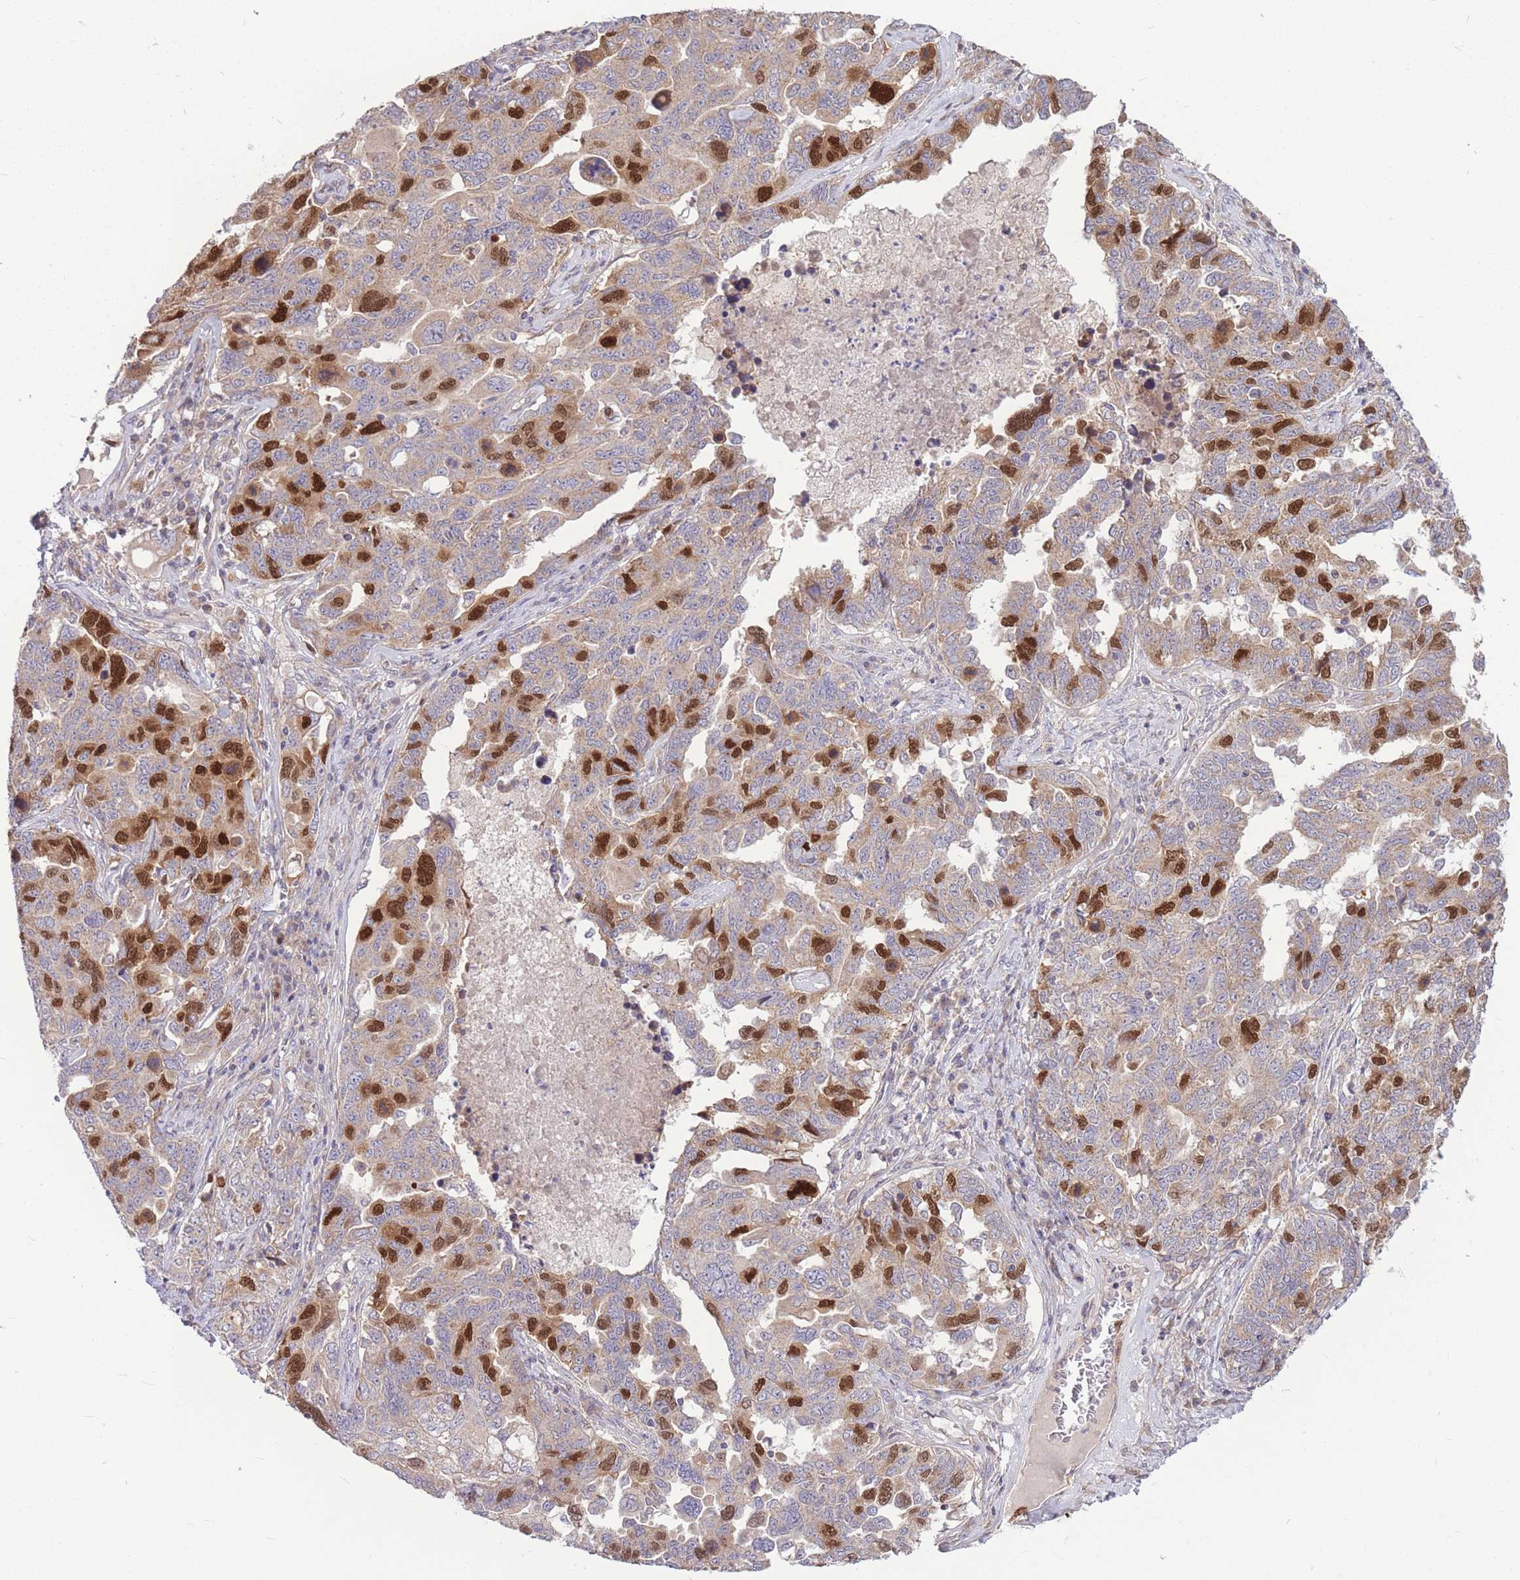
{"staining": {"intensity": "strong", "quantity": "<25%", "location": "nuclear"}, "tissue": "ovarian cancer", "cell_type": "Tumor cells", "image_type": "cancer", "snomed": [{"axis": "morphology", "description": "Carcinoma, endometroid"}, {"axis": "topography", "description": "Ovary"}], "caption": "Endometroid carcinoma (ovarian) stained with immunohistochemistry (IHC) reveals strong nuclear positivity in about <25% of tumor cells.", "gene": "GMNN", "patient": {"sex": "female", "age": 62}}